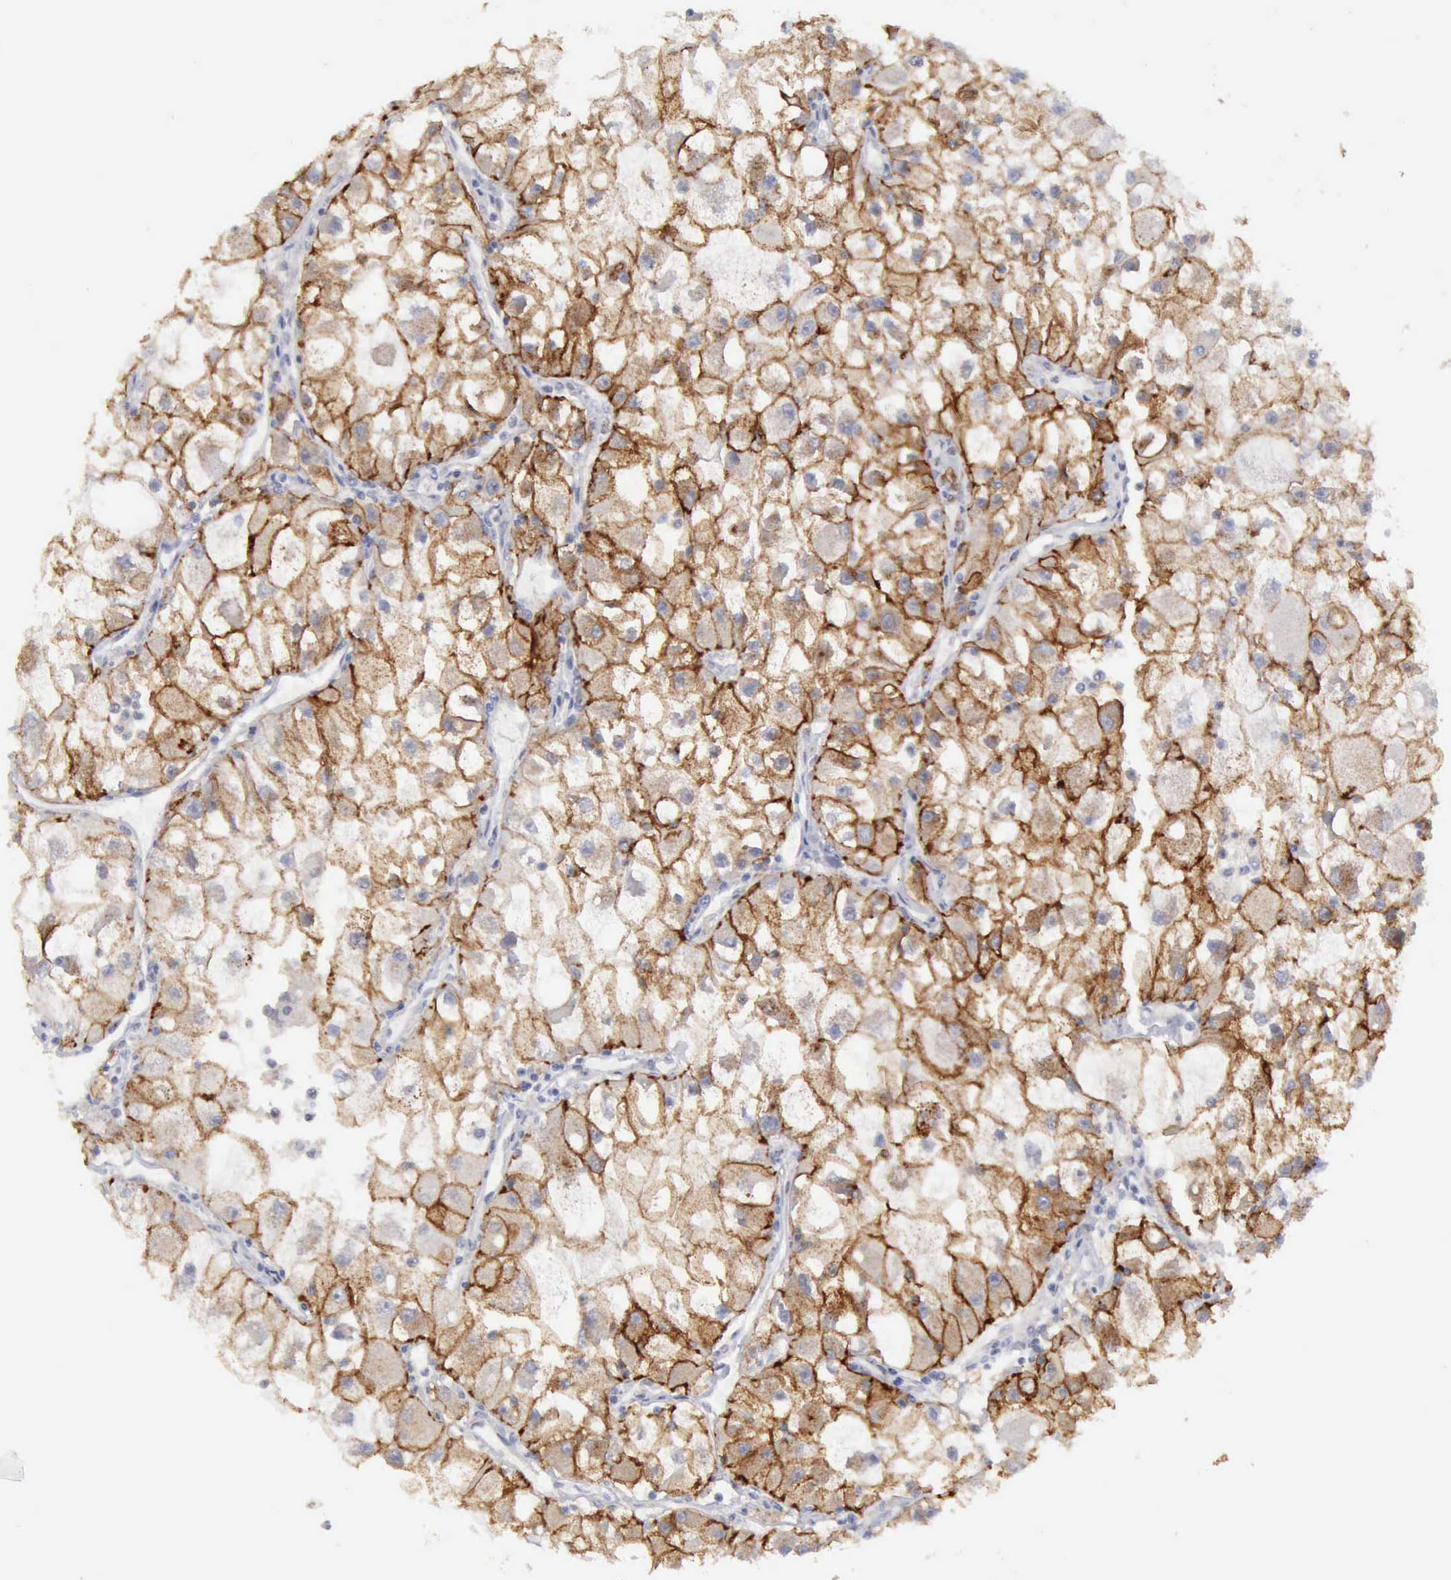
{"staining": {"intensity": "moderate", "quantity": ">75%", "location": "cytoplasmic/membranous"}, "tissue": "renal cancer", "cell_type": "Tumor cells", "image_type": "cancer", "snomed": [{"axis": "morphology", "description": "Adenocarcinoma, NOS"}, {"axis": "topography", "description": "Kidney"}], "caption": "Immunohistochemistry (IHC) of human renal adenocarcinoma shows medium levels of moderate cytoplasmic/membranous staining in about >75% of tumor cells. (IHC, brightfield microscopy, high magnification).", "gene": "TFRC", "patient": {"sex": "female", "age": 73}}